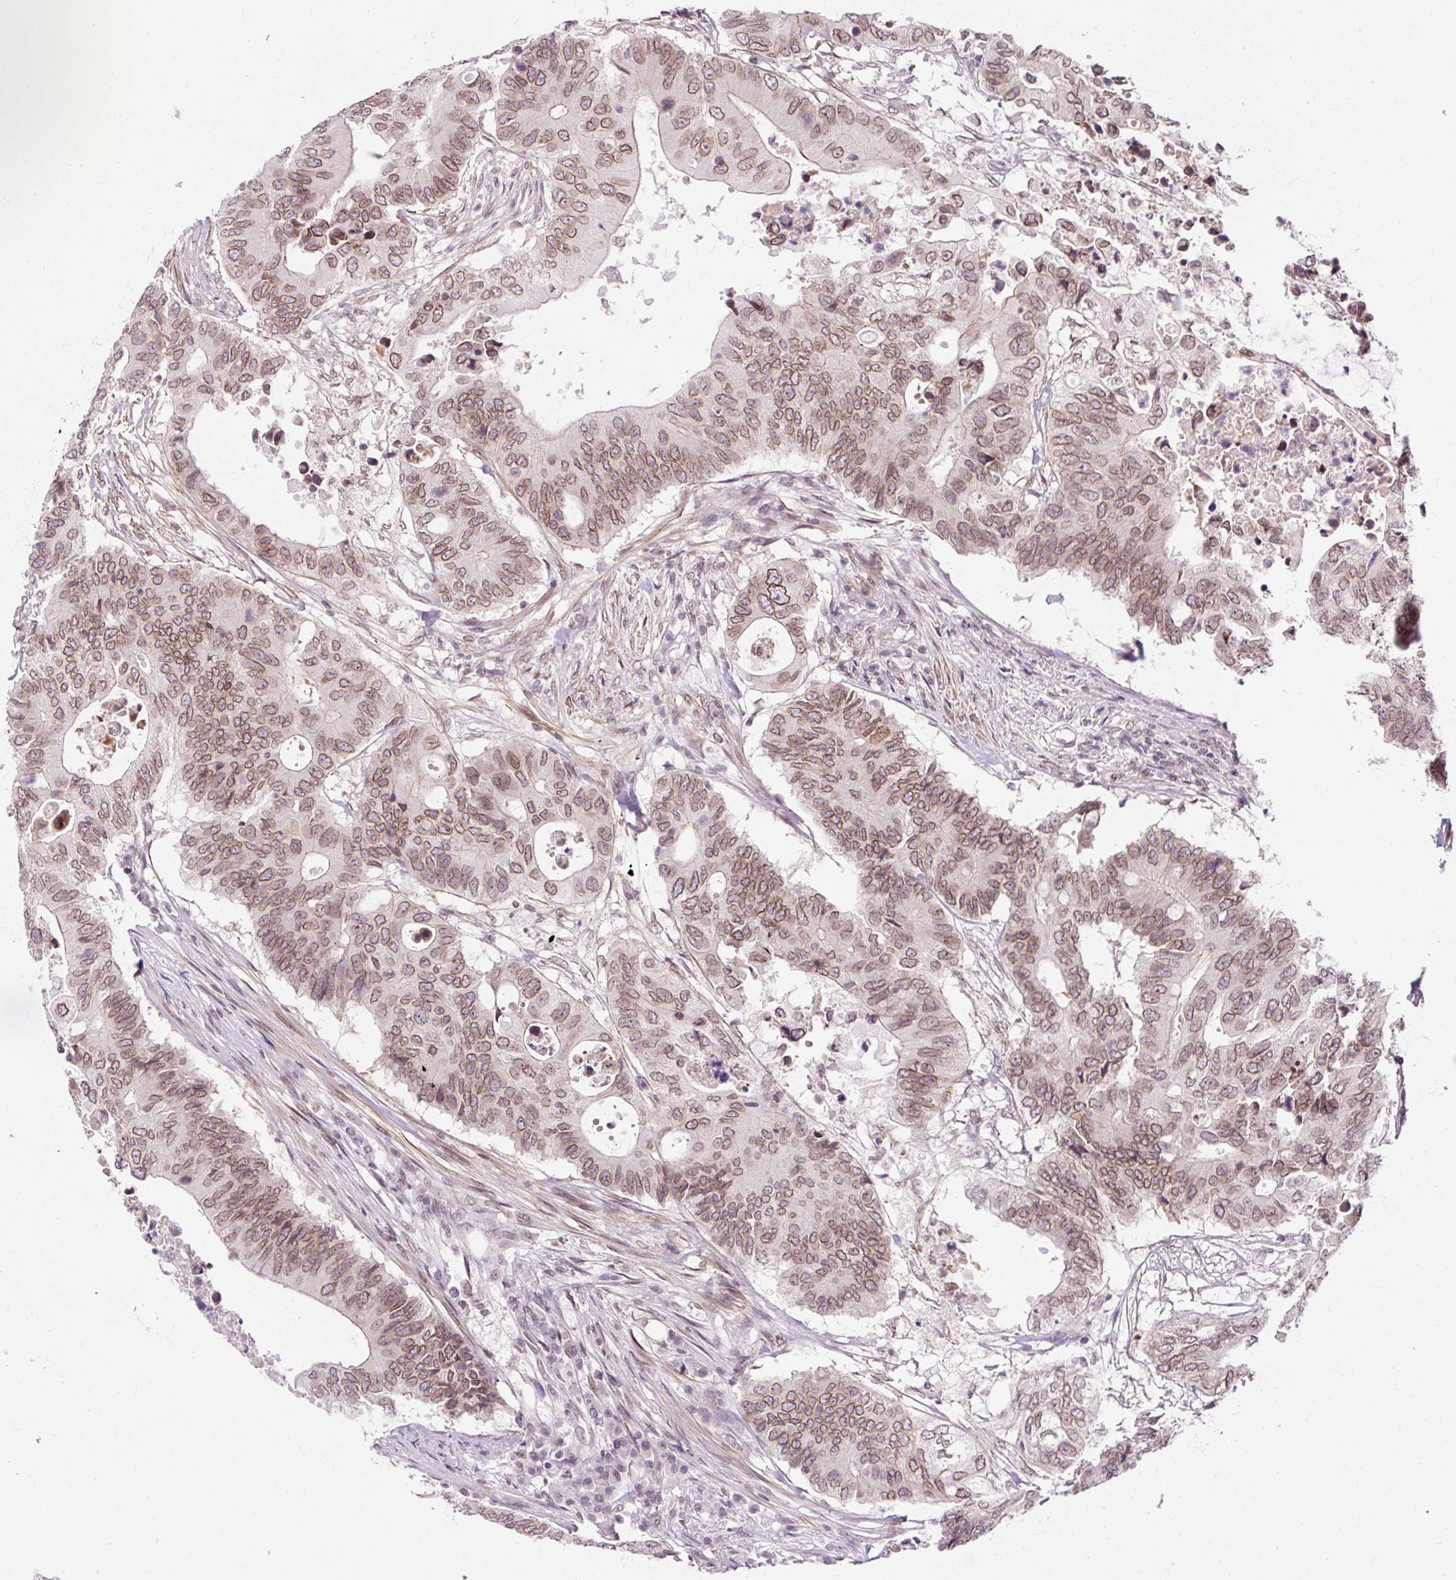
{"staining": {"intensity": "moderate", "quantity": ">75%", "location": "cytoplasmic/membranous,nuclear"}, "tissue": "colorectal cancer", "cell_type": "Tumor cells", "image_type": "cancer", "snomed": [{"axis": "morphology", "description": "Adenocarcinoma, NOS"}, {"axis": "topography", "description": "Colon"}], "caption": "This is an image of immunohistochemistry (IHC) staining of colorectal cancer (adenocarcinoma), which shows moderate expression in the cytoplasmic/membranous and nuclear of tumor cells.", "gene": "ZNF610", "patient": {"sex": "male", "age": 71}}